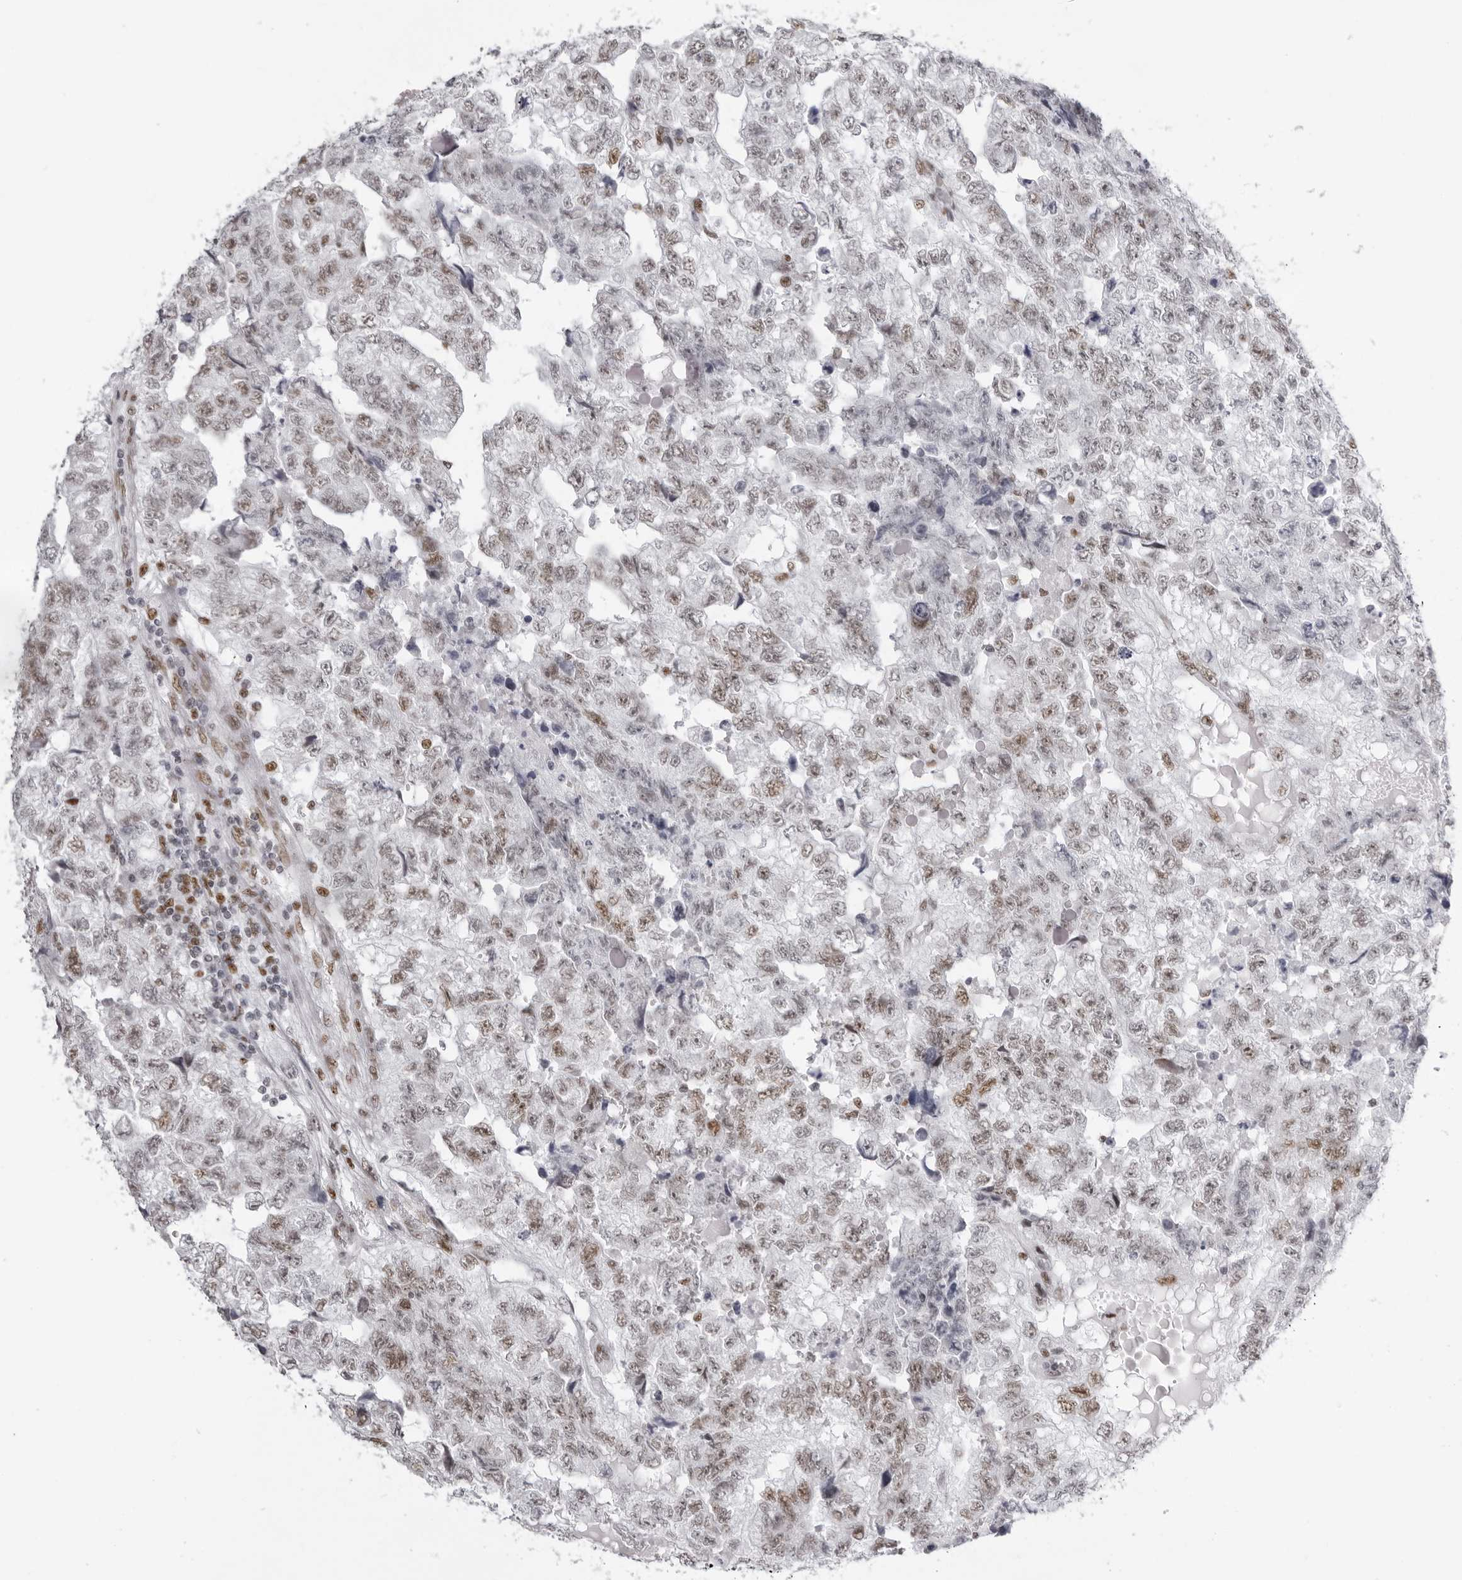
{"staining": {"intensity": "moderate", "quantity": "25%-75%", "location": "nuclear"}, "tissue": "testis cancer", "cell_type": "Tumor cells", "image_type": "cancer", "snomed": [{"axis": "morphology", "description": "Carcinoma, Embryonal, NOS"}, {"axis": "topography", "description": "Testis"}], "caption": "IHC histopathology image of neoplastic tissue: testis embryonal carcinoma stained using immunohistochemistry (IHC) exhibits medium levels of moderate protein expression localized specifically in the nuclear of tumor cells, appearing as a nuclear brown color.", "gene": "IRF2BP2", "patient": {"sex": "male", "age": 36}}